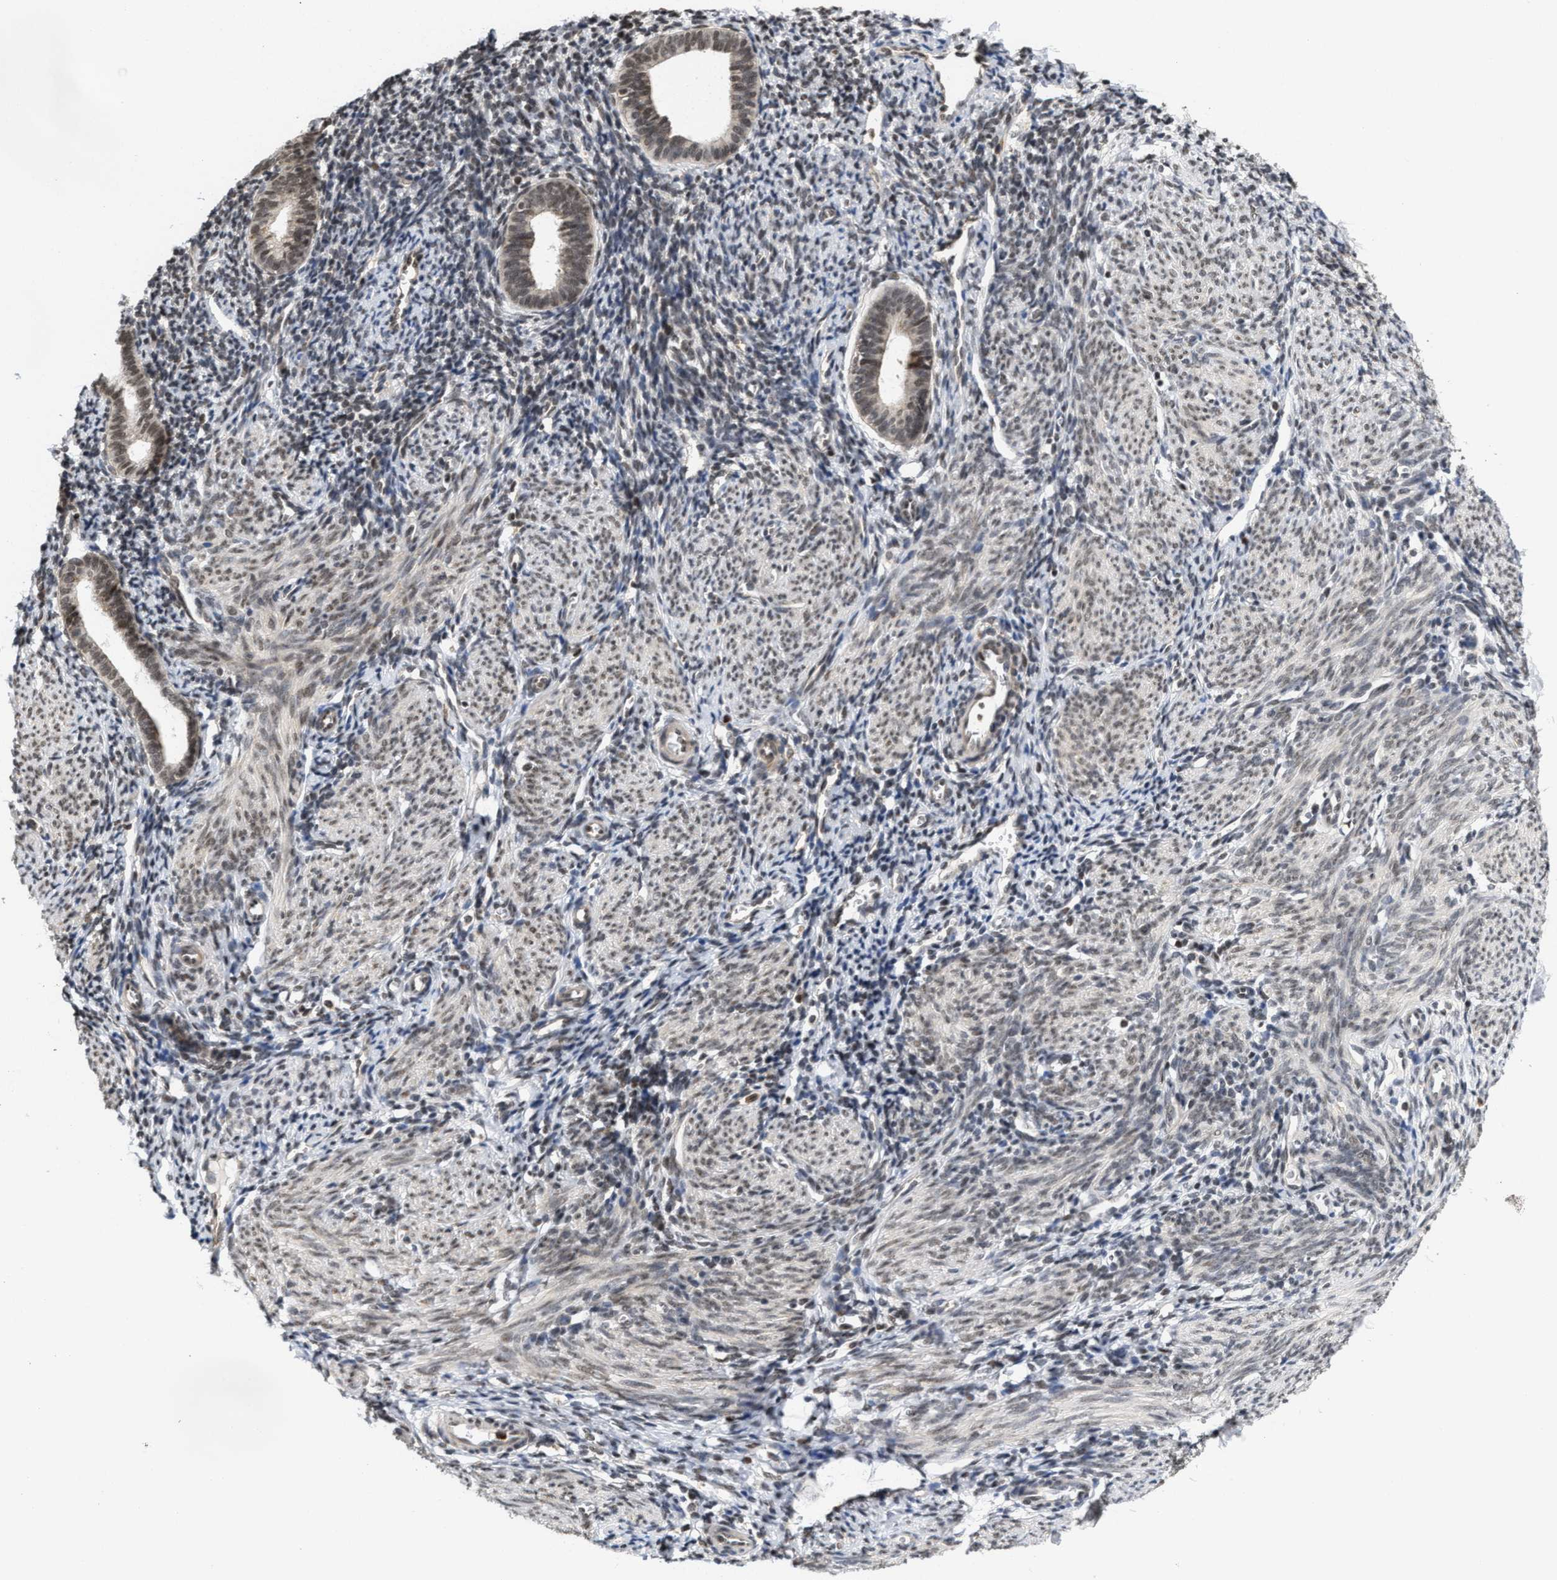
{"staining": {"intensity": "weak", "quantity": "25%-75%", "location": "nuclear"}, "tissue": "endometrium", "cell_type": "Cells in endometrial stroma", "image_type": "normal", "snomed": [{"axis": "morphology", "description": "Normal tissue, NOS"}, {"axis": "morphology", "description": "Adenocarcinoma, NOS"}, {"axis": "topography", "description": "Endometrium"}], "caption": "Brown immunohistochemical staining in benign human endometrium exhibits weak nuclear staining in approximately 25%-75% of cells in endometrial stroma. The protein is stained brown, and the nuclei are stained in blue (DAB IHC with brightfield microscopy, high magnification).", "gene": "ANKRD6", "patient": {"sex": "female", "age": 57}}